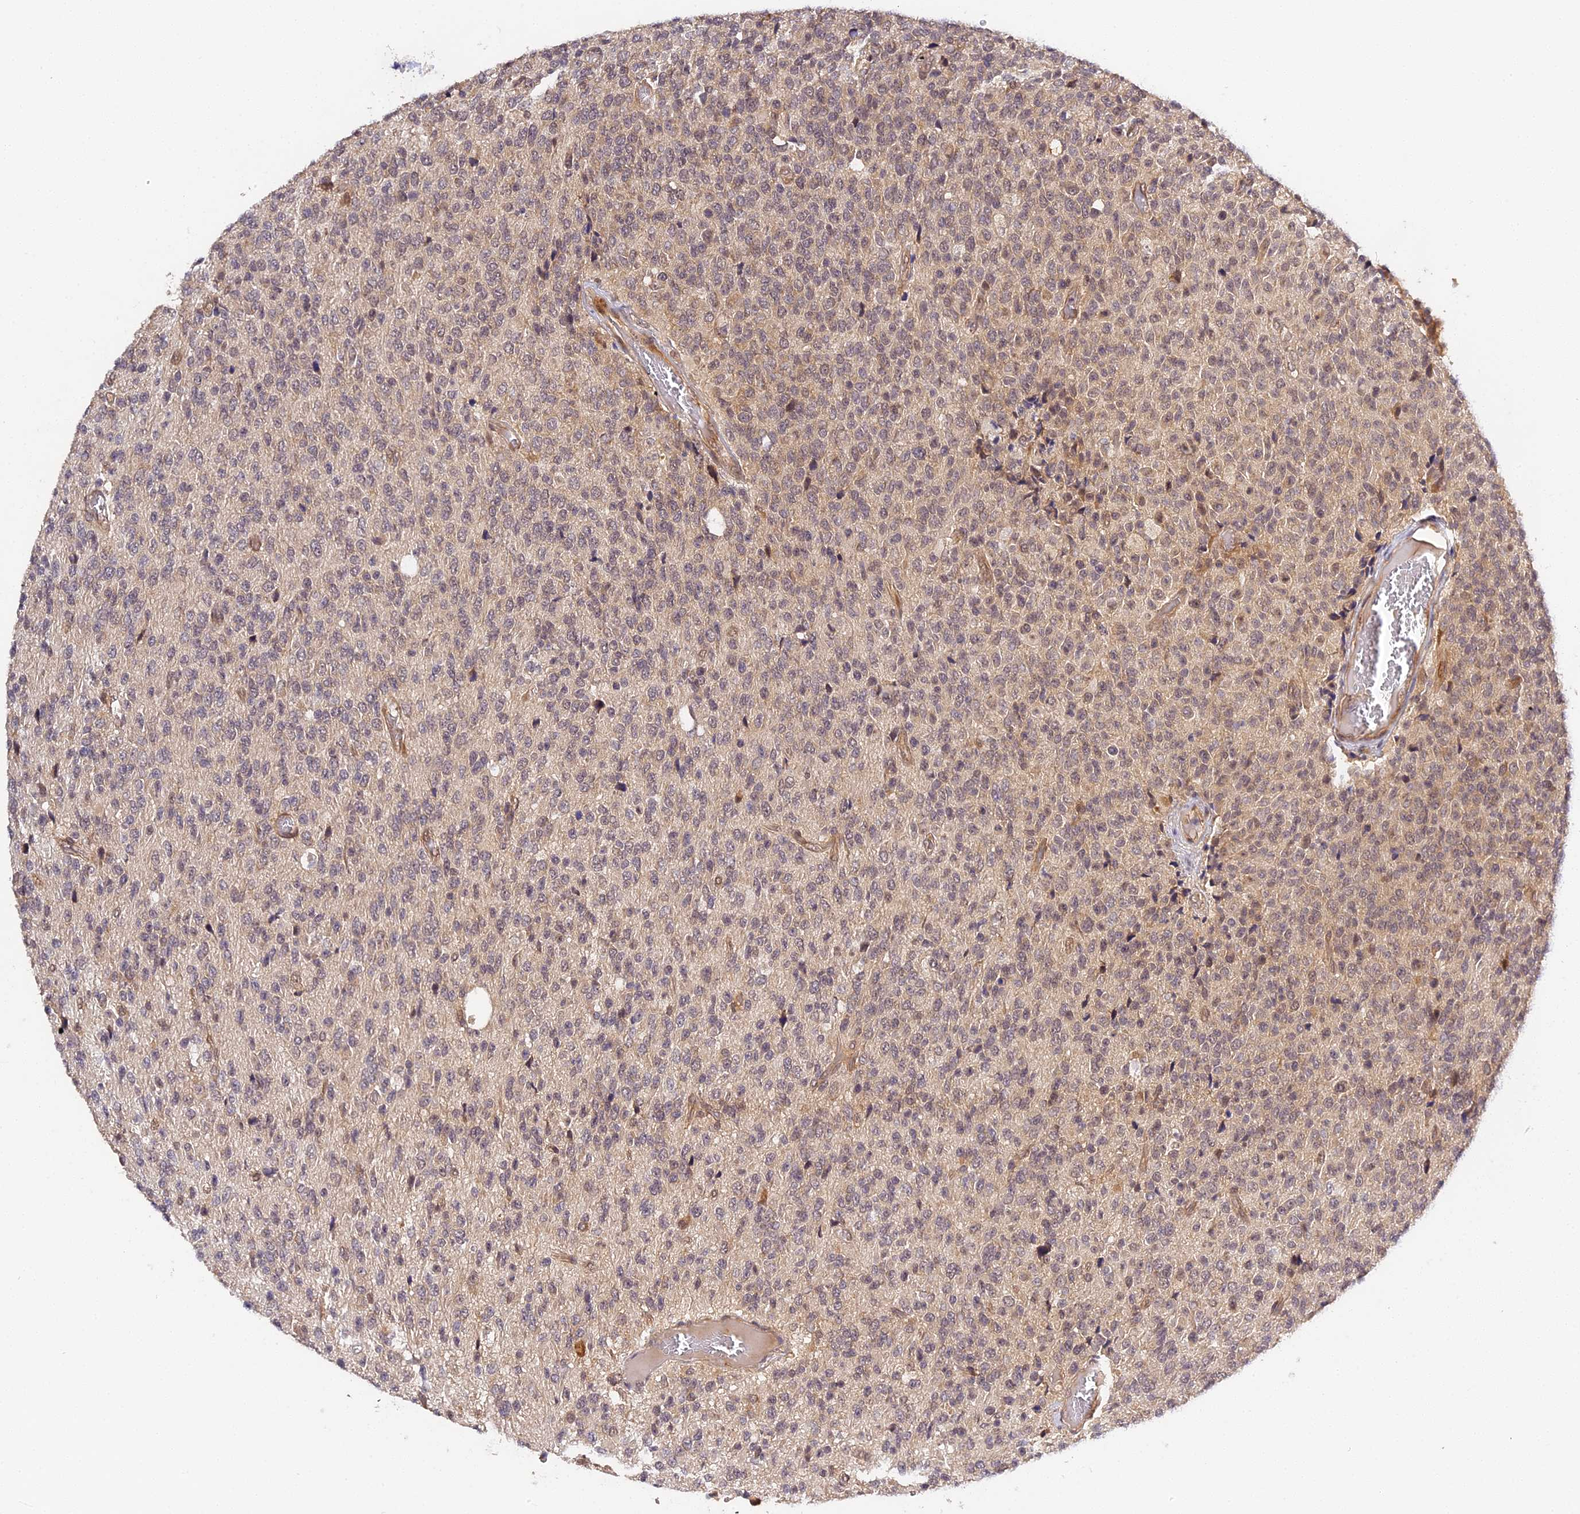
{"staining": {"intensity": "negative", "quantity": "none", "location": "none"}, "tissue": "glioma", "cell_type": "Tumor cells", "image_type": "cancer", "snomed": [{"axis": "morphology", "description": "Glioma, malignant, High grade"}, {"axis": "topography", "description": "pancreas cauda"}], "caption": "Immunohistochemistry micrograph of malignant glioma (high-grade) stained for a protein (brown), which exhibits no staining in tumor cells.", "gene": "IMPACT", "patient": {"sex": "male", "age": 60}}